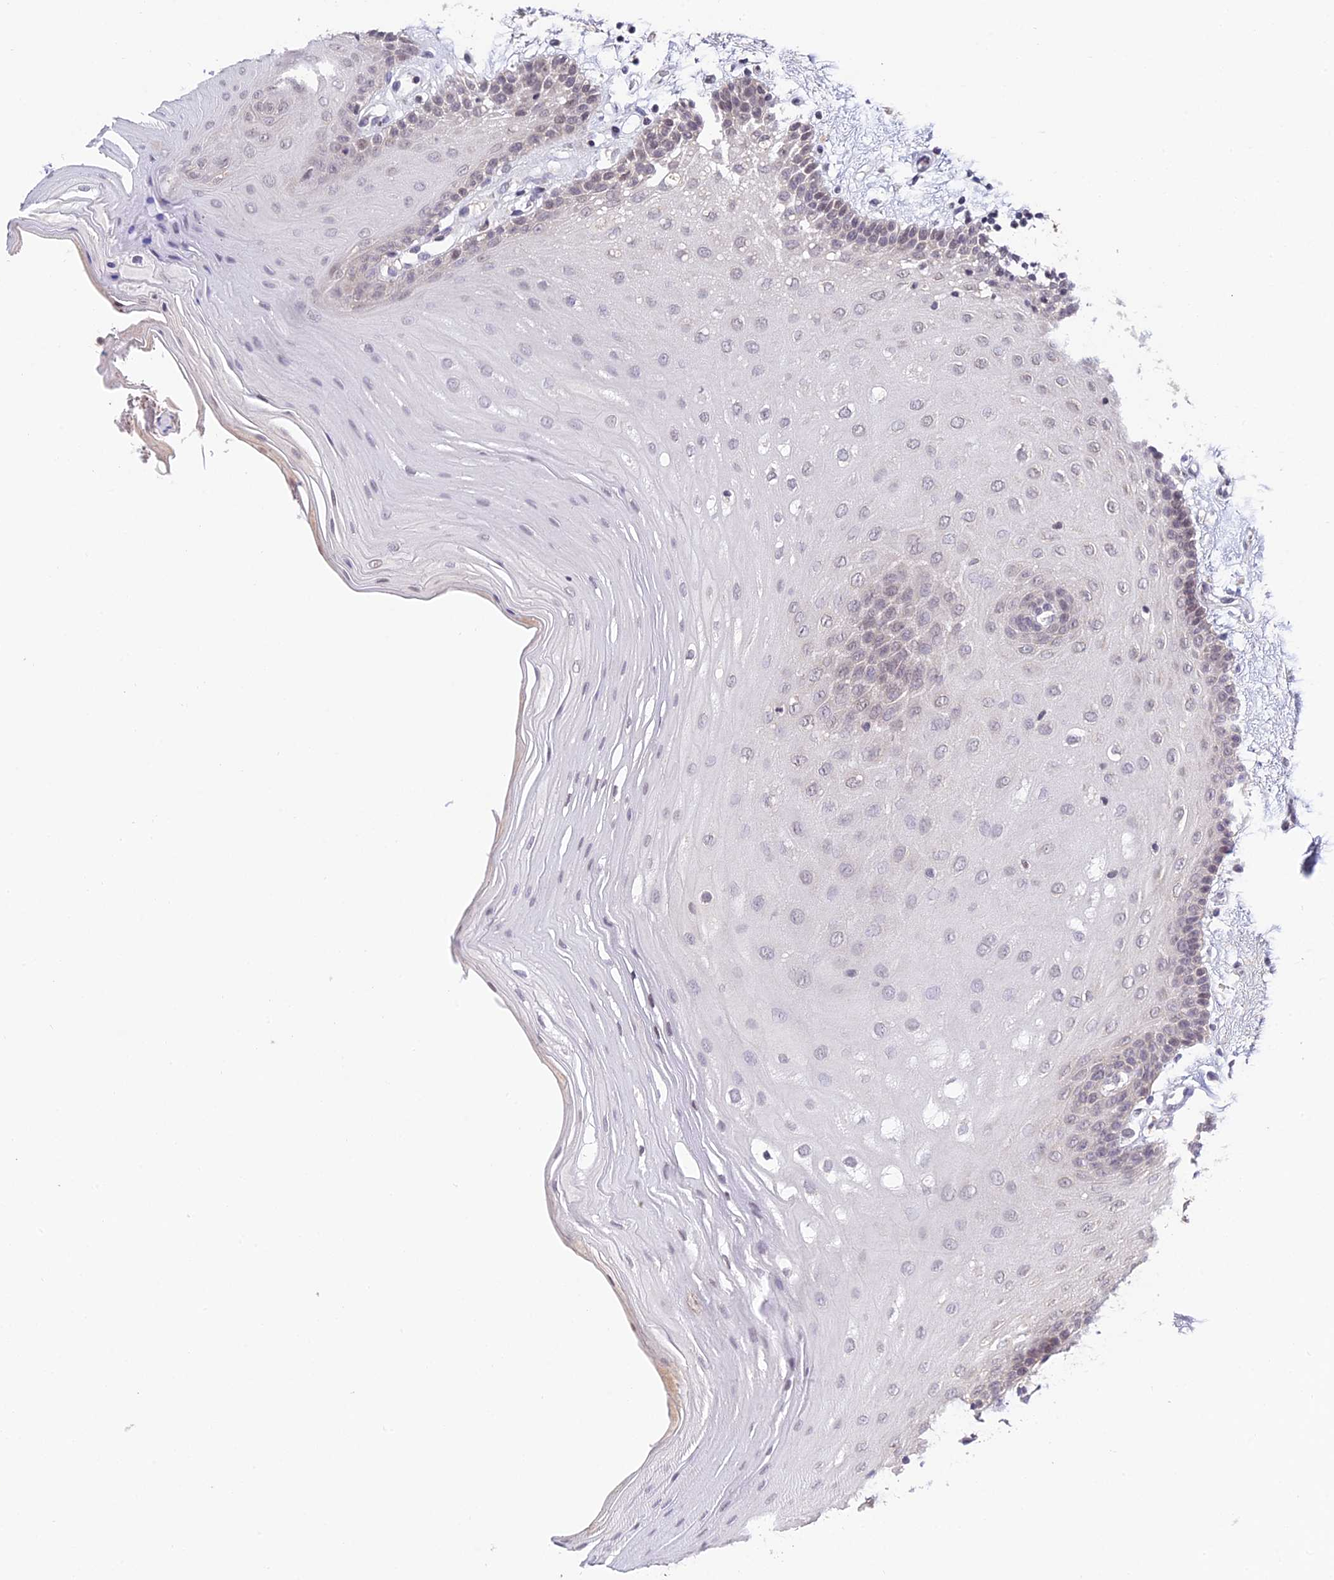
{"staining": {"intensity": "weak", "quantity": "<25%", "location": "cytoplasmic/membranous,nuclear"}, "tissue": "oral mucosa", "cell_type": "Squamous epithelial cells", "image_type": "normal", "snomed": [{"axis": "morphology", "description": "Normal tissue, NOS"}, {"axis": "morphology", "description": "Squamous cell carcinoma, NOS"}, {"axis": "topography", "description": "Skeletal muscle"}, {"axis": "topography", "description": "Oral tissue"}, {"axis": "topography", "description": "Head-Neck"}], "caption": "Immunohistochemical staining of benign oral mucosa reveals no significant staining in squamous epithelial cells. (Brightfield microscopy of DAB immunohistochemistry at high magnification).", "gene": "TEKT1", "patient": {"sex": "male", "age": 71}}